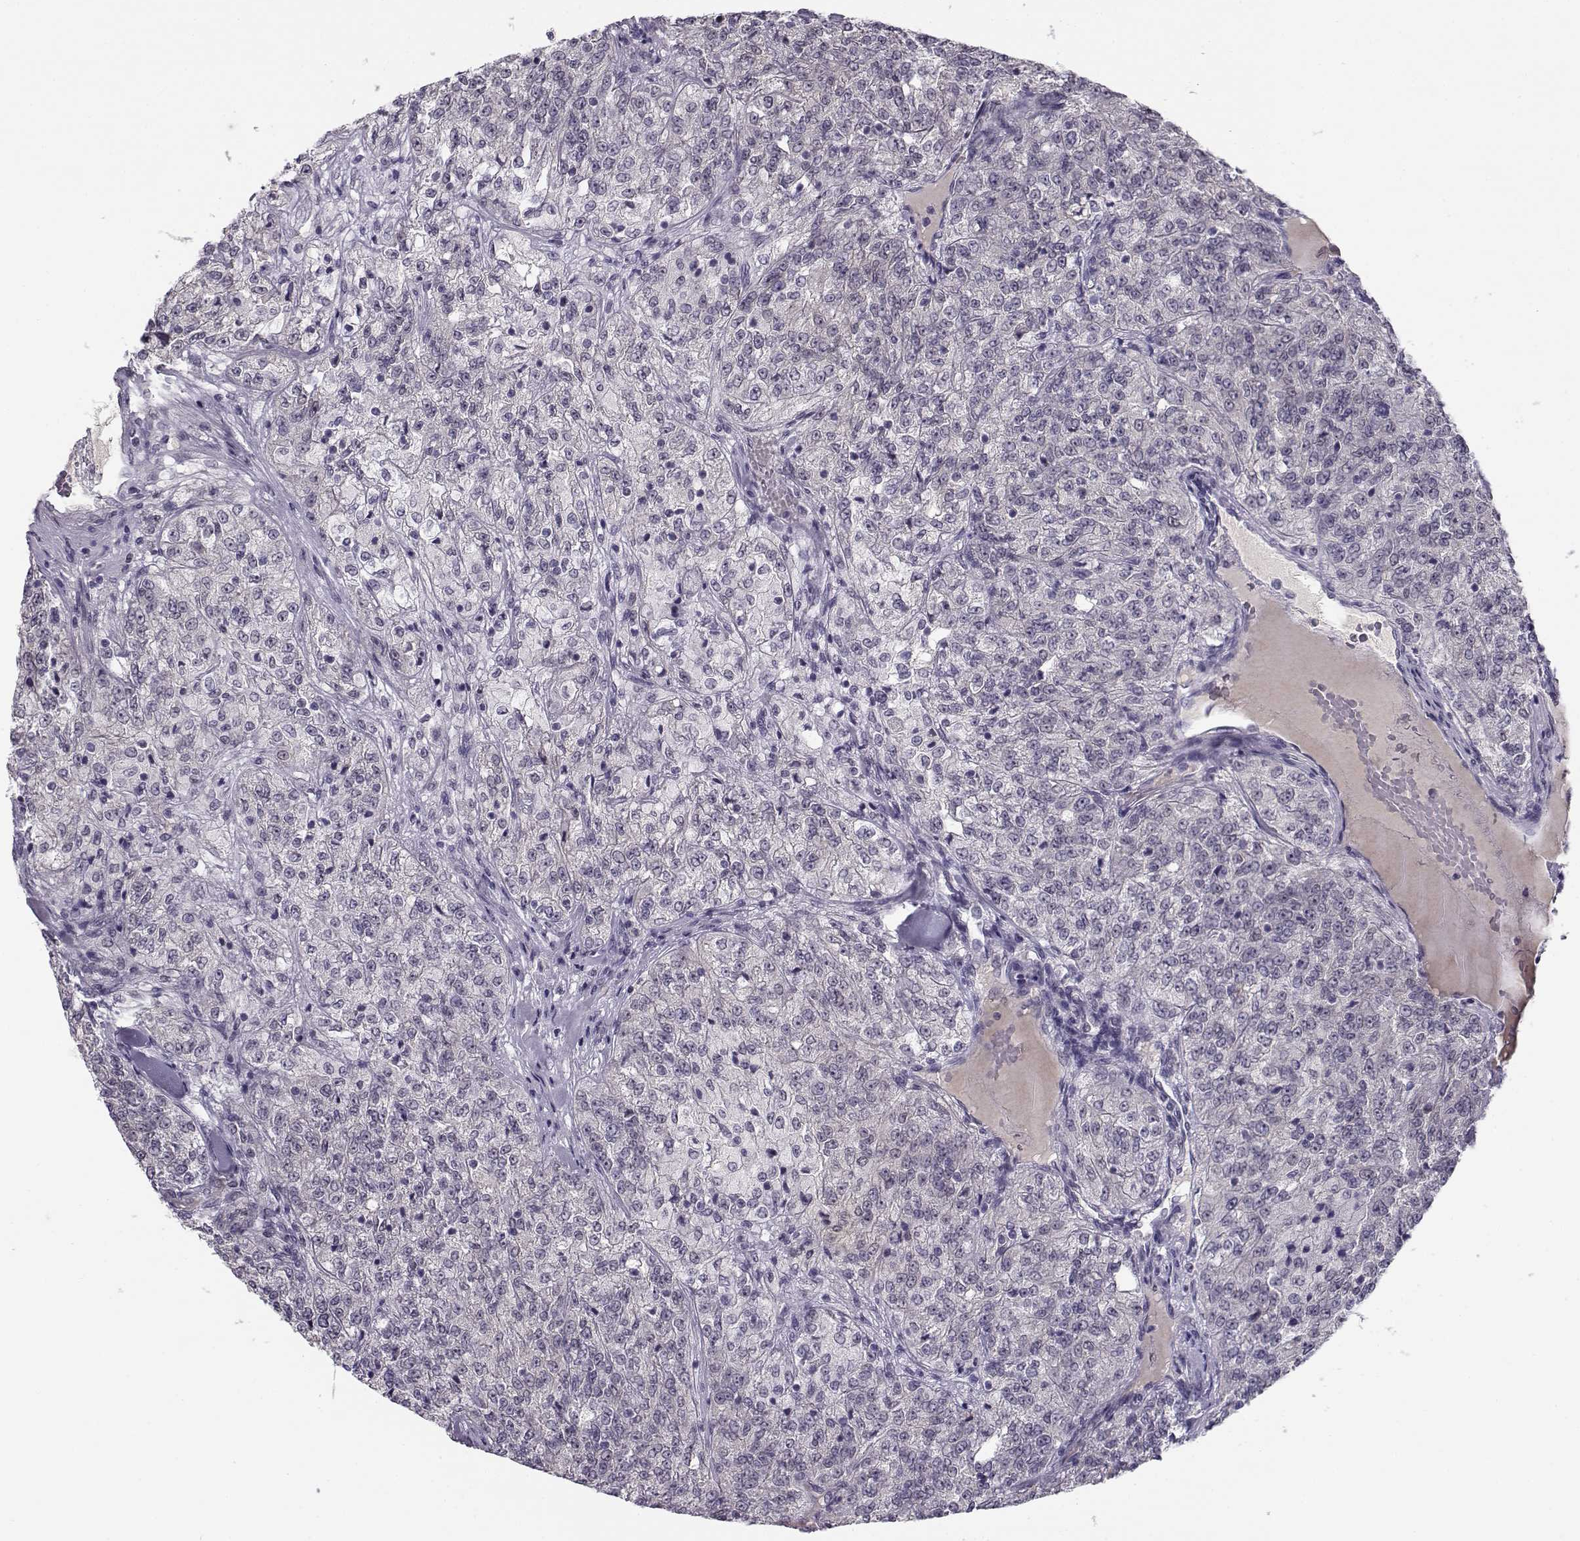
{"staining": {"intensity": "negative", "quantity": "none", "location": "none"}, "tissue": "renal cancer", "cell_type": "Tumor cells", "image_type": "cancer", "snomed": [{"axis": "morphology", "description": "Adenocarcinoma, NOS"}, {"axis": "topography", "description": "Kidney"}], "caption": "The histopathology image shows no staining of tumor cells in renal adenocarcinoma.", "gene": "C16orf86", "patient": {"sex": "female", "age": 63}}